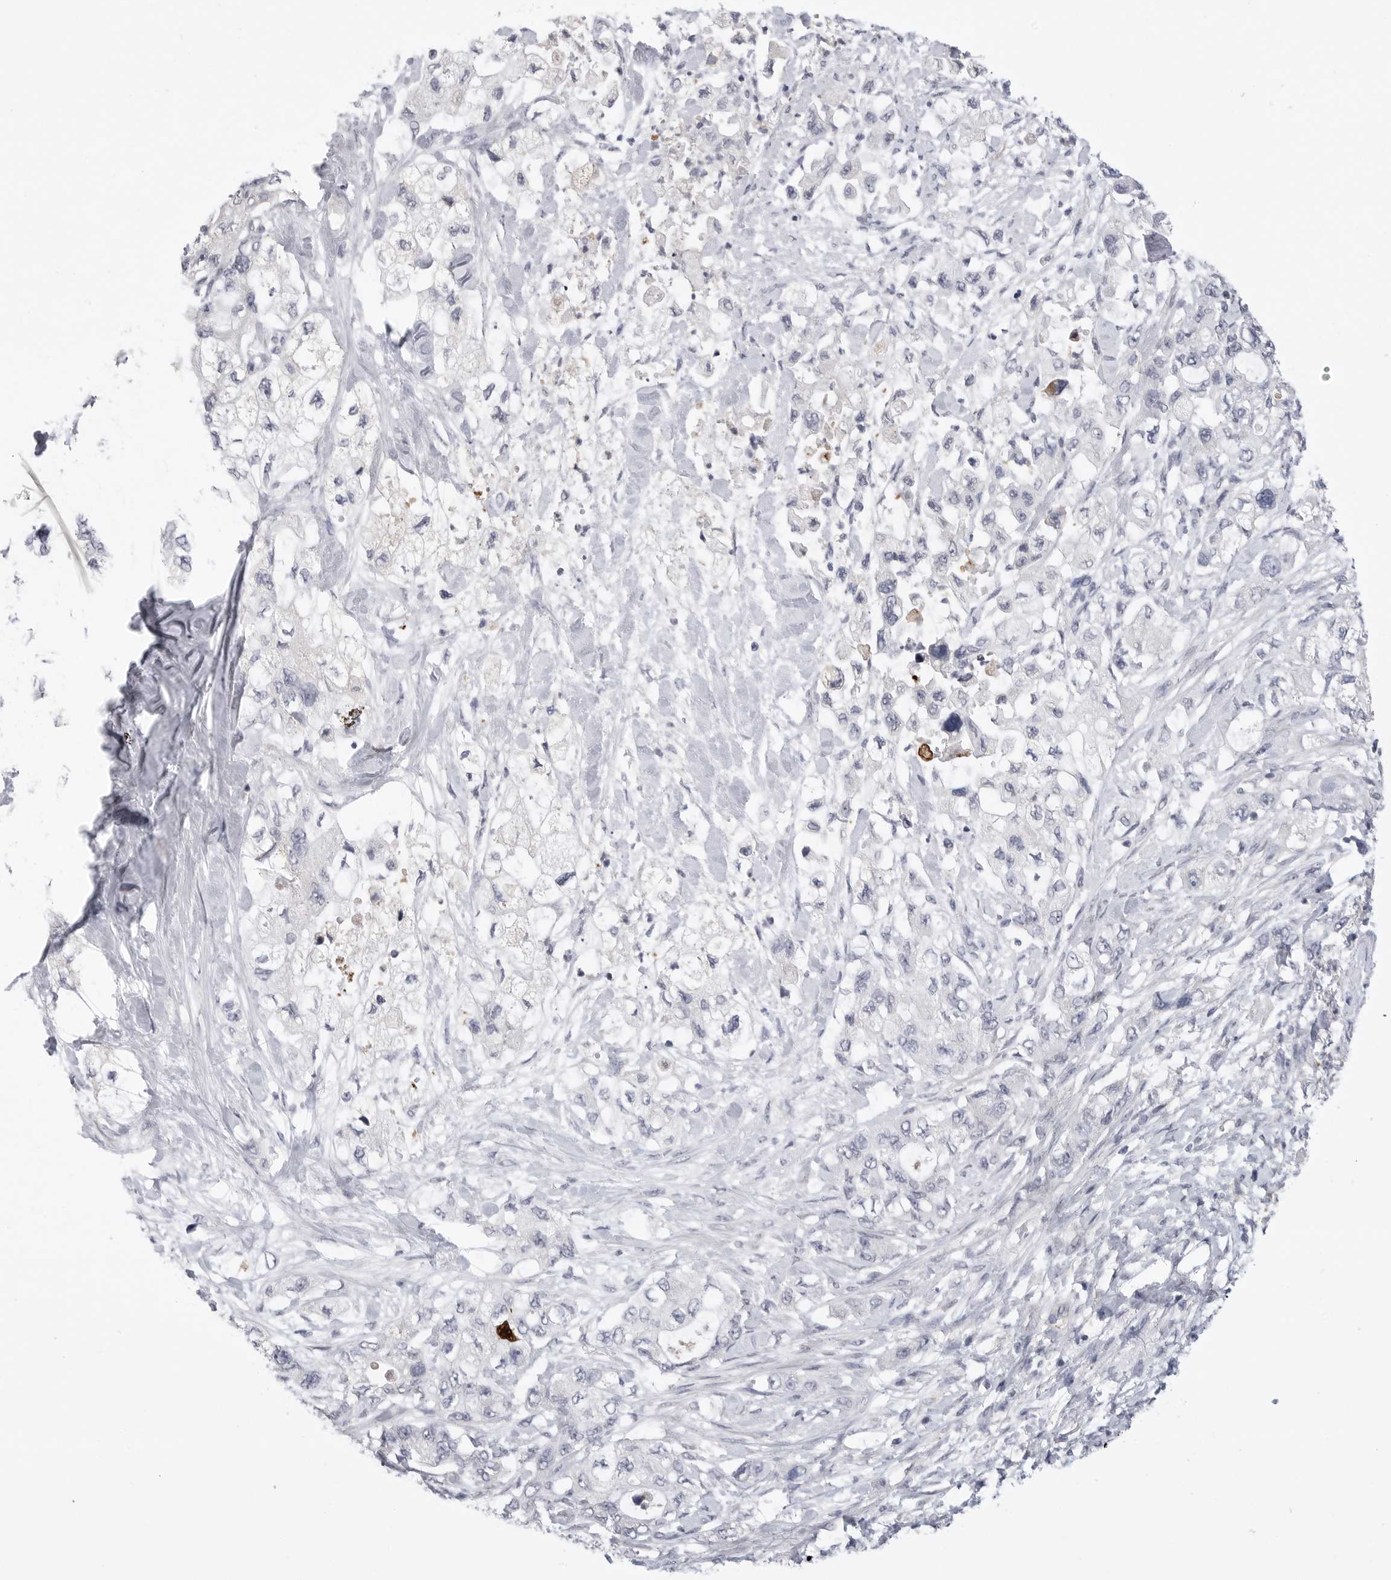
{"staining": {"intensity": "negative", "quantity": "none", "location": "none"}, "tissue": "pancreatic cancer", "cell_type": "Tumor cells", "image_type": "cancer", "snomed": [{"axis": "morphology", "description": "Adenocarcinoma, NOS"}, {"axis": "topography", "description": "Pancreas"}], "caption": "The image displays no staining of tumor cells in pancreatic adenocarcinoma. (DAB (3,3'-diaminobenzidine) immunohistochemistry, high magnification).", "gene": "FBXO43", "patient": {"sex": "female", "age": 73}}